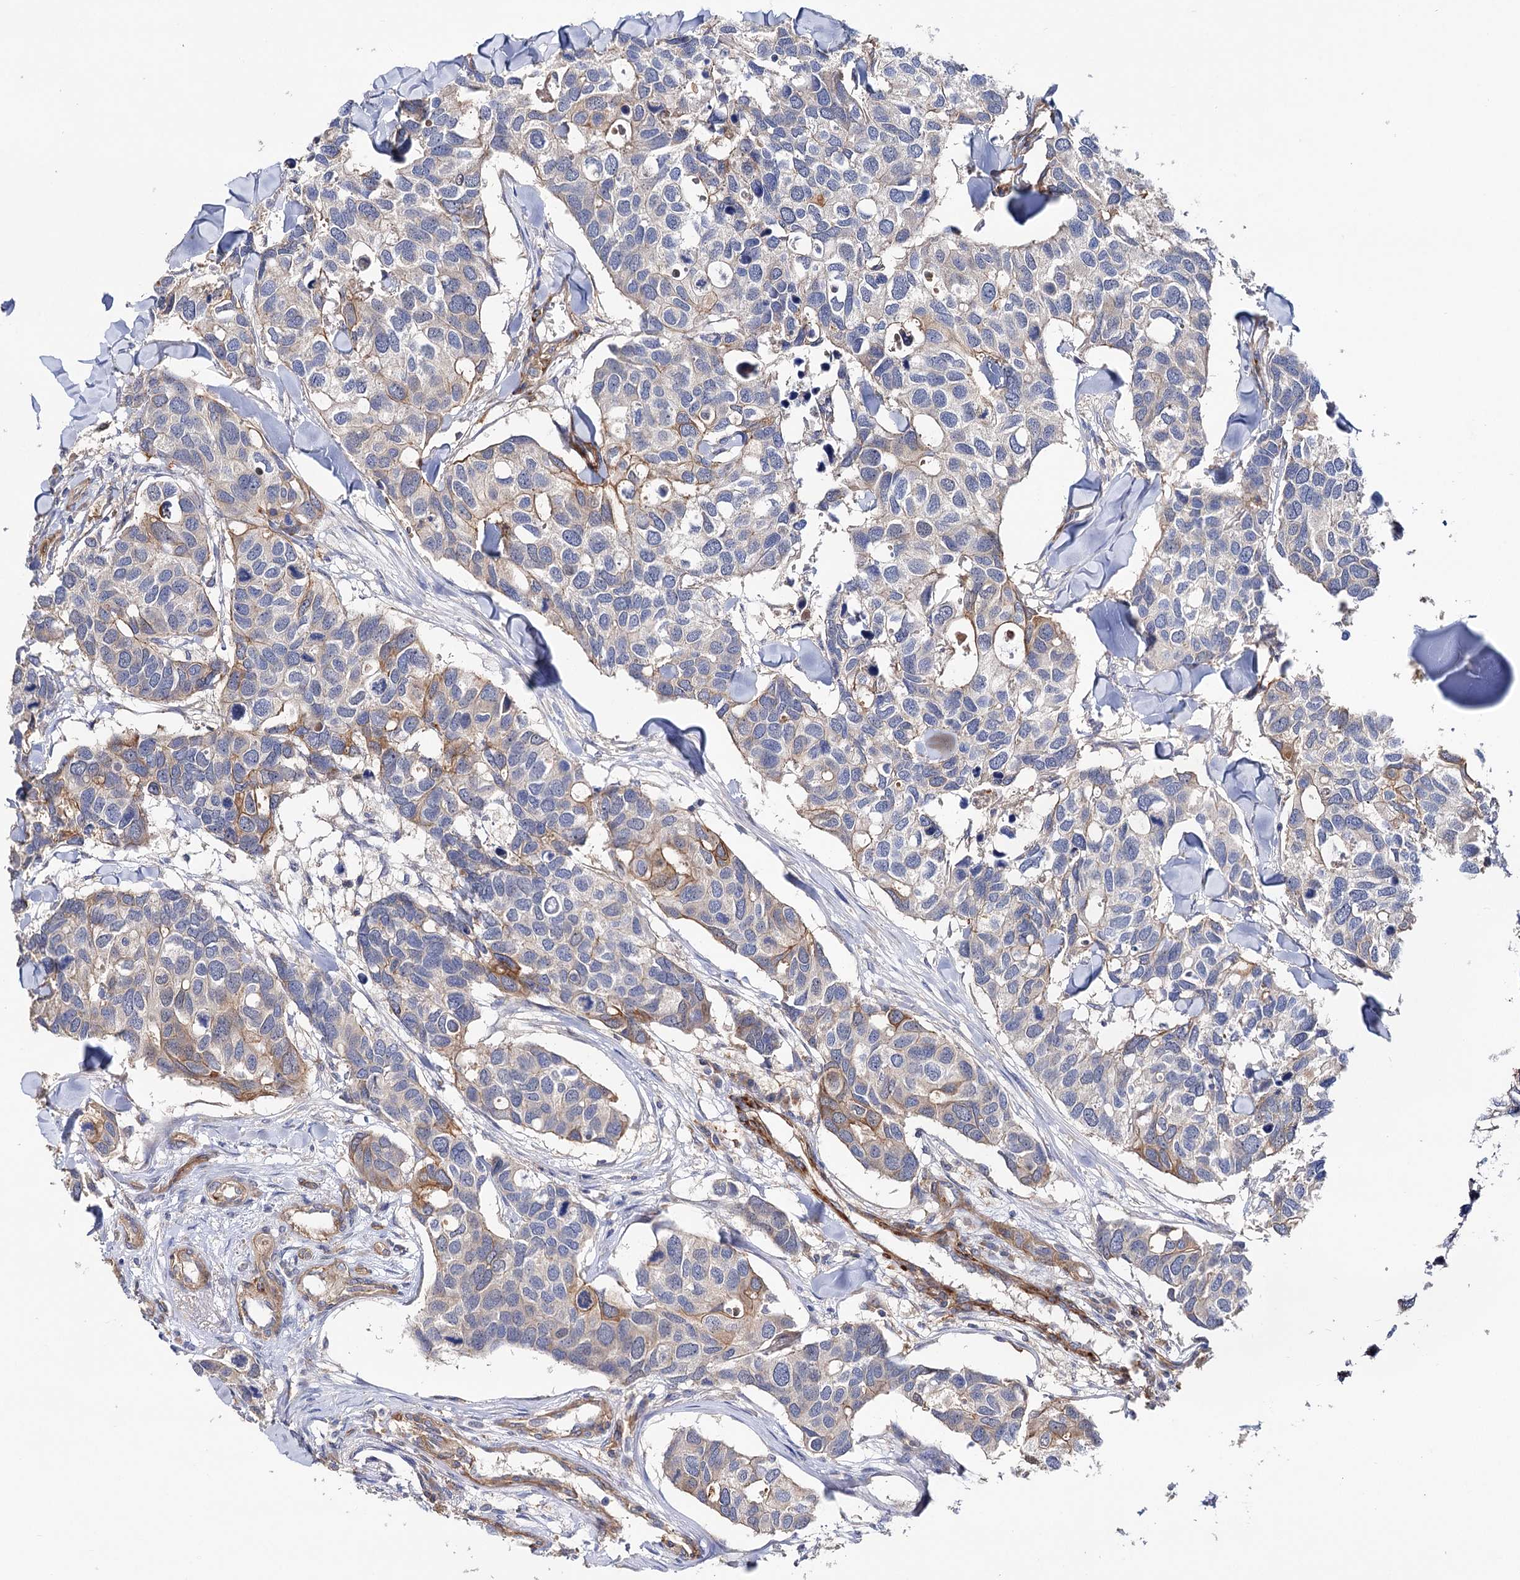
{"staining": {"intensity": "weak", "quantity": "<25%", "location": "cytoplasmic/membranous"}, "tissue": "breast cancer", "cell_type": "Tumor cells", "image_type": "cancer", "snomed": [{"axis": "morphology", "description": "Duct carcinoma"}, {"axis": "topography", "description": "Breast"}], "caption": "IHC histopathology image of human infiltrating ductal carcinoma (breast) stained for a protein (brown), which shows no staining in tumor cells. The staining was performed using DAB to visualize the protein expression in brown, while the nuclei were stained in blue with hematoxylin (Magnification: 20x).", "gene": "CSAD", "patient": {"sex": "female", "age": 83}}